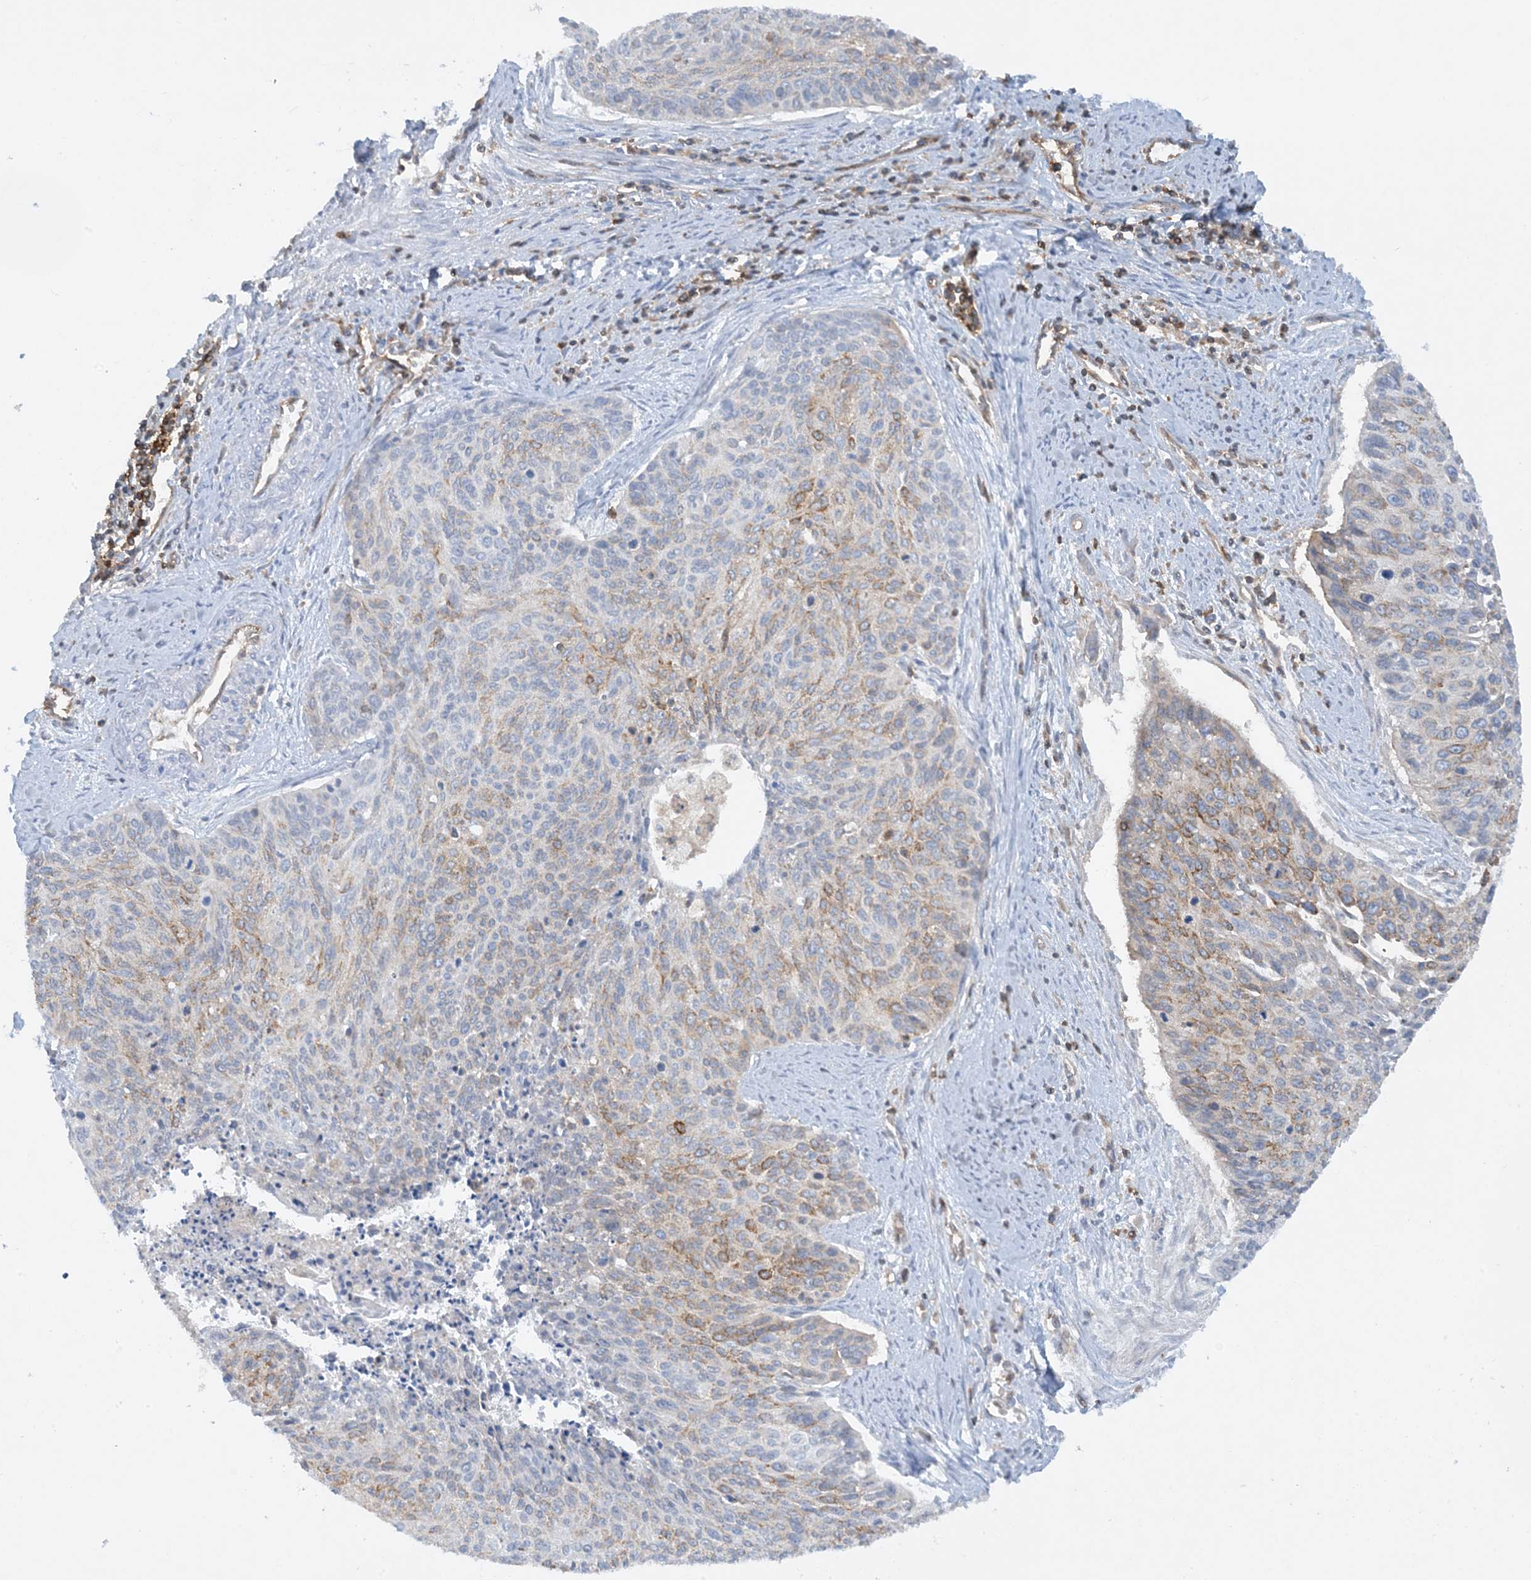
{"staining": {"intensity": "moderate", "quantity": "25%-75%", "location": "cytoplasmic/membranous"}, "tissue": "cervical cancer", "cell_type": "Tumor cells", "image_type": "cancer", "snomed": [{"axis": "morphology", "description": "Squamous cell carcinoma, NOS"}, {"axis": "topography", "description": "Cervix"}], "caption": "IHC histopathology image of cervical squamous cell carcinoma stained for a protein (brown), which demonstrates medium levels of moderate cytoplasmic/membranous expression in about 25%-75% of tumor cells.", "gene": "HLA-E", "patient": {"sex": "female", "age": 55}}